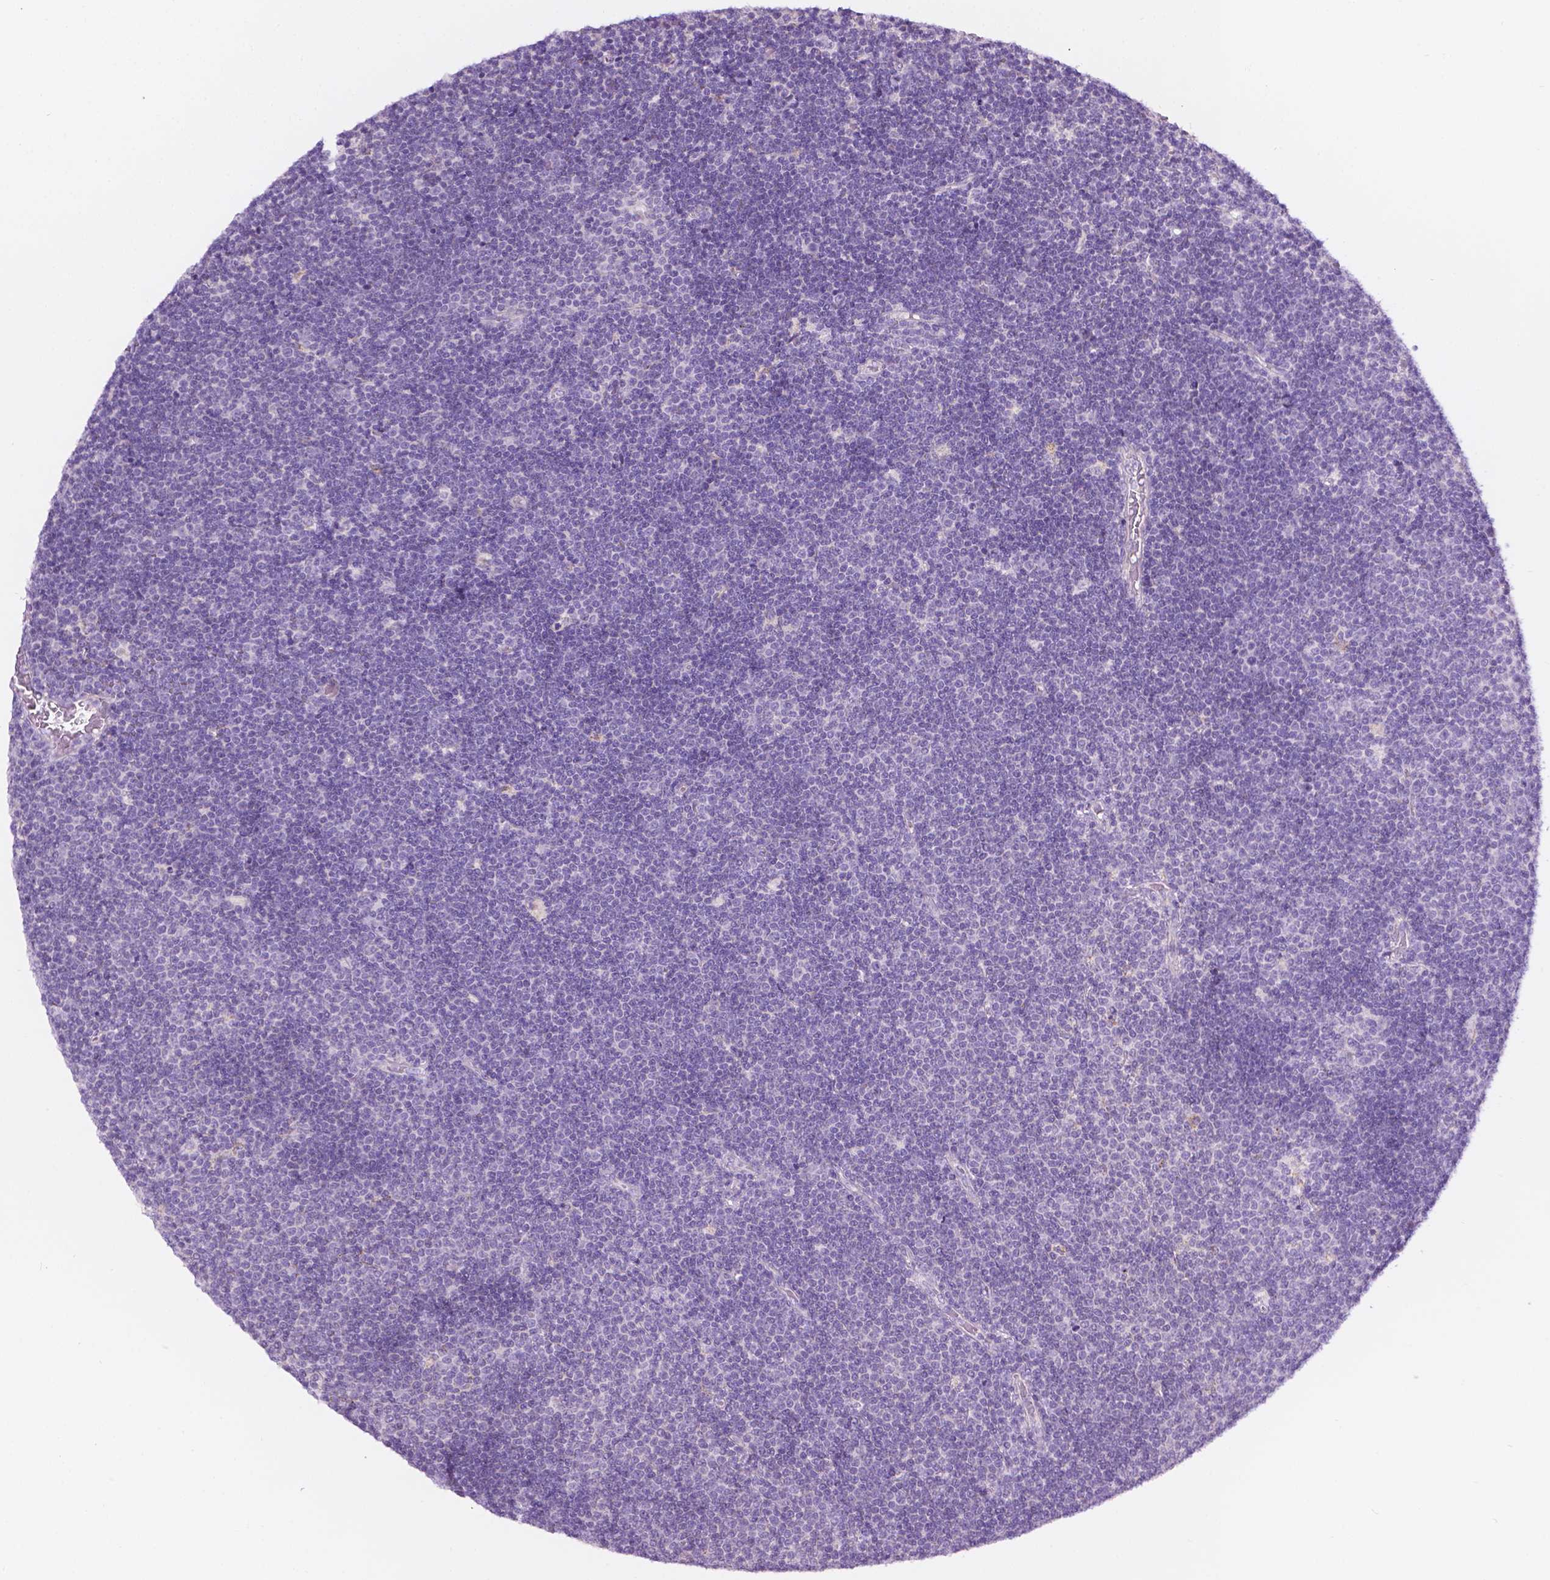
{"staining": {"intensity": "negative", "quantity": "none", "location": "none"}, "tissue": "lymphoma", "cell_type": "Tumor cells", "image_type": "cancer", "snomed": [{"axis": "morphology", "description": "Malignant lymphoma, non-Hodgkin's type, Low grade"}, {"axis": "topography", "description": "Brain"}], "caption": "A high-resolution histopathology image shows immunohistochemistry (IHC) staining of lymphoma, which reveals no significant expression in tumor cells.", "gene": "NOS1AP", "patient": {"sex": "female", "age": 66}}